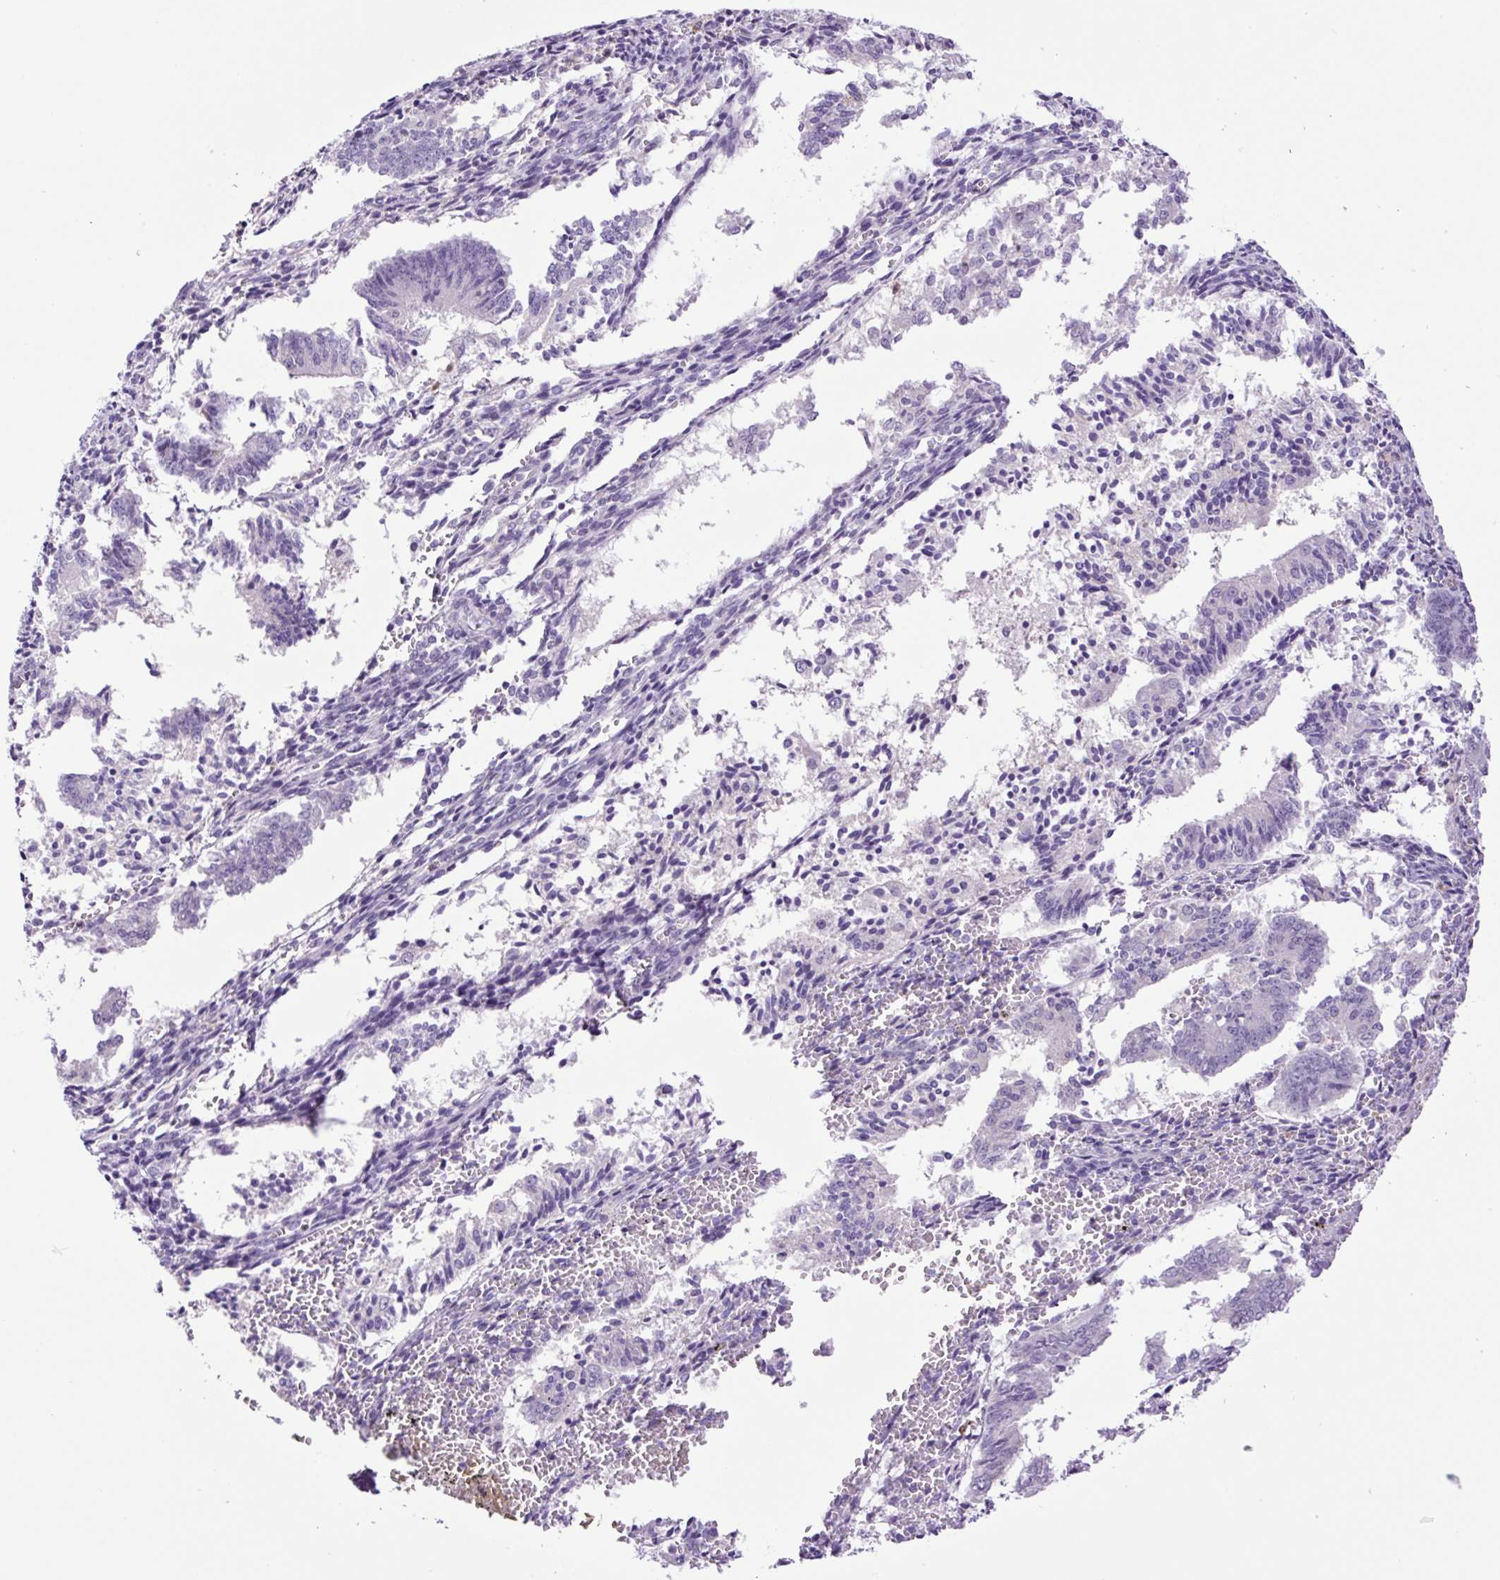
{"staining": {"intensity": "negative", "quantity": "none", "location": "none"}, "tissue": "endometrial cancer", "cell_type": "Tumor cells", "image_type": "cancer", "snomed": [{"axis": "morphology", "description": "Adenocarcinoma, NOS"}, {"axis": "topography", "description": "Endometrium"}], "caption": "Endometrial cancer (adenocarcinoma) stained for a protein using IHC reveals no expression tumor cells.", "gene": "MFSD3", "patient": {"sex": "female", "age": 50}}